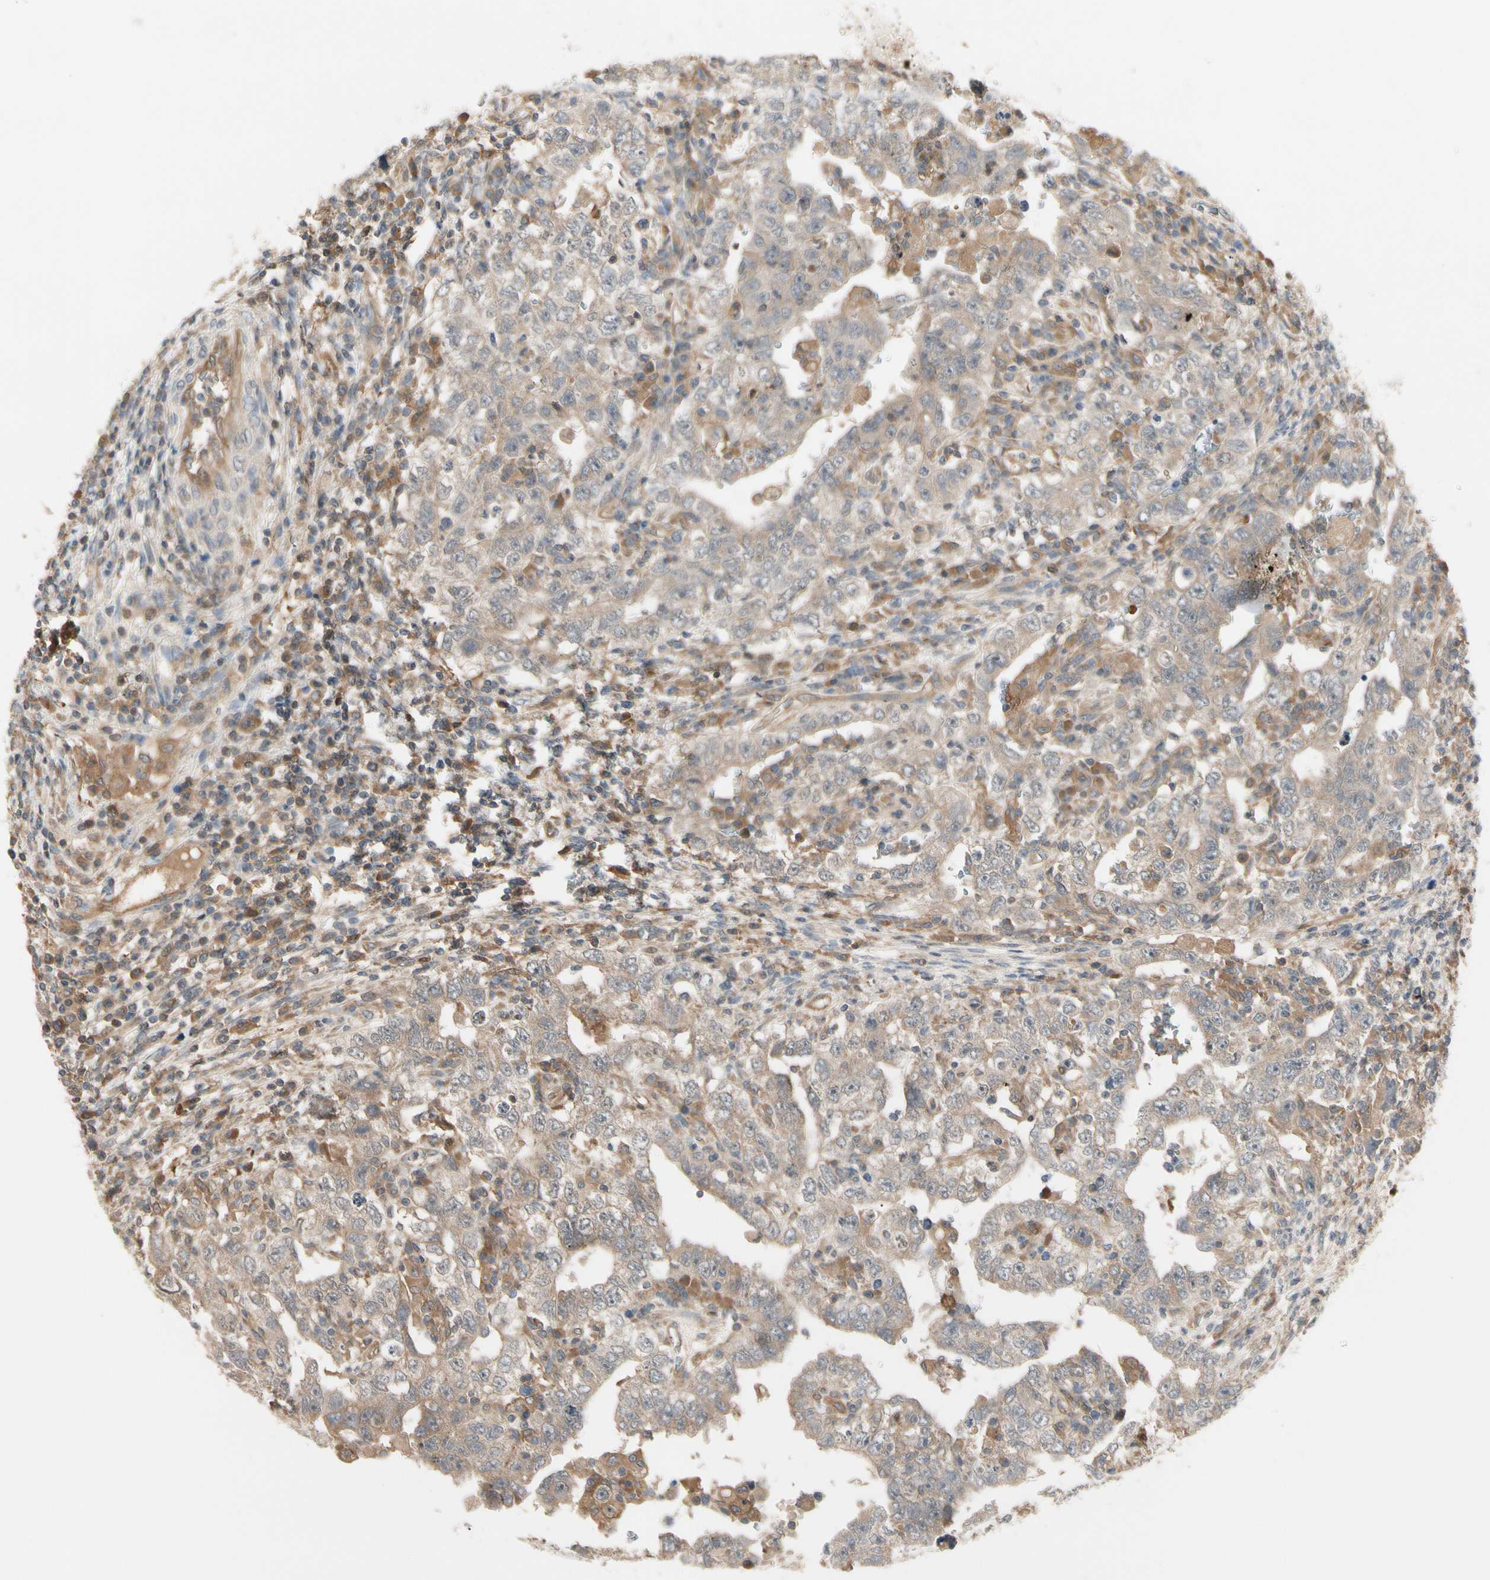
{"staining": {"intensity": "moderate", "quantity": ">75%", "location": "cytoplasmic/membranous"}, "tissue": "testis cancer", "cell_type": "Tumor cells", "image_type": "cancer", "snomed": [{"axis": "morphology", "description": "Carcinoma, Embryonal, NOS"}, {"axis": "topography", "description": "Testis"}], "caption": "Immunohistochemistry image of neoplastic tissue: embryonal carcinoma (testis) stained using immunohistochemistry demonstrates medium levels of moderate protein expression localized specifically in the cytoplasmic/membranous of tumor cells, appearing as a cytoplasmic/membranous brown color.", "gene": "F2R", "patient": {"sex": "male", "age": 26}}